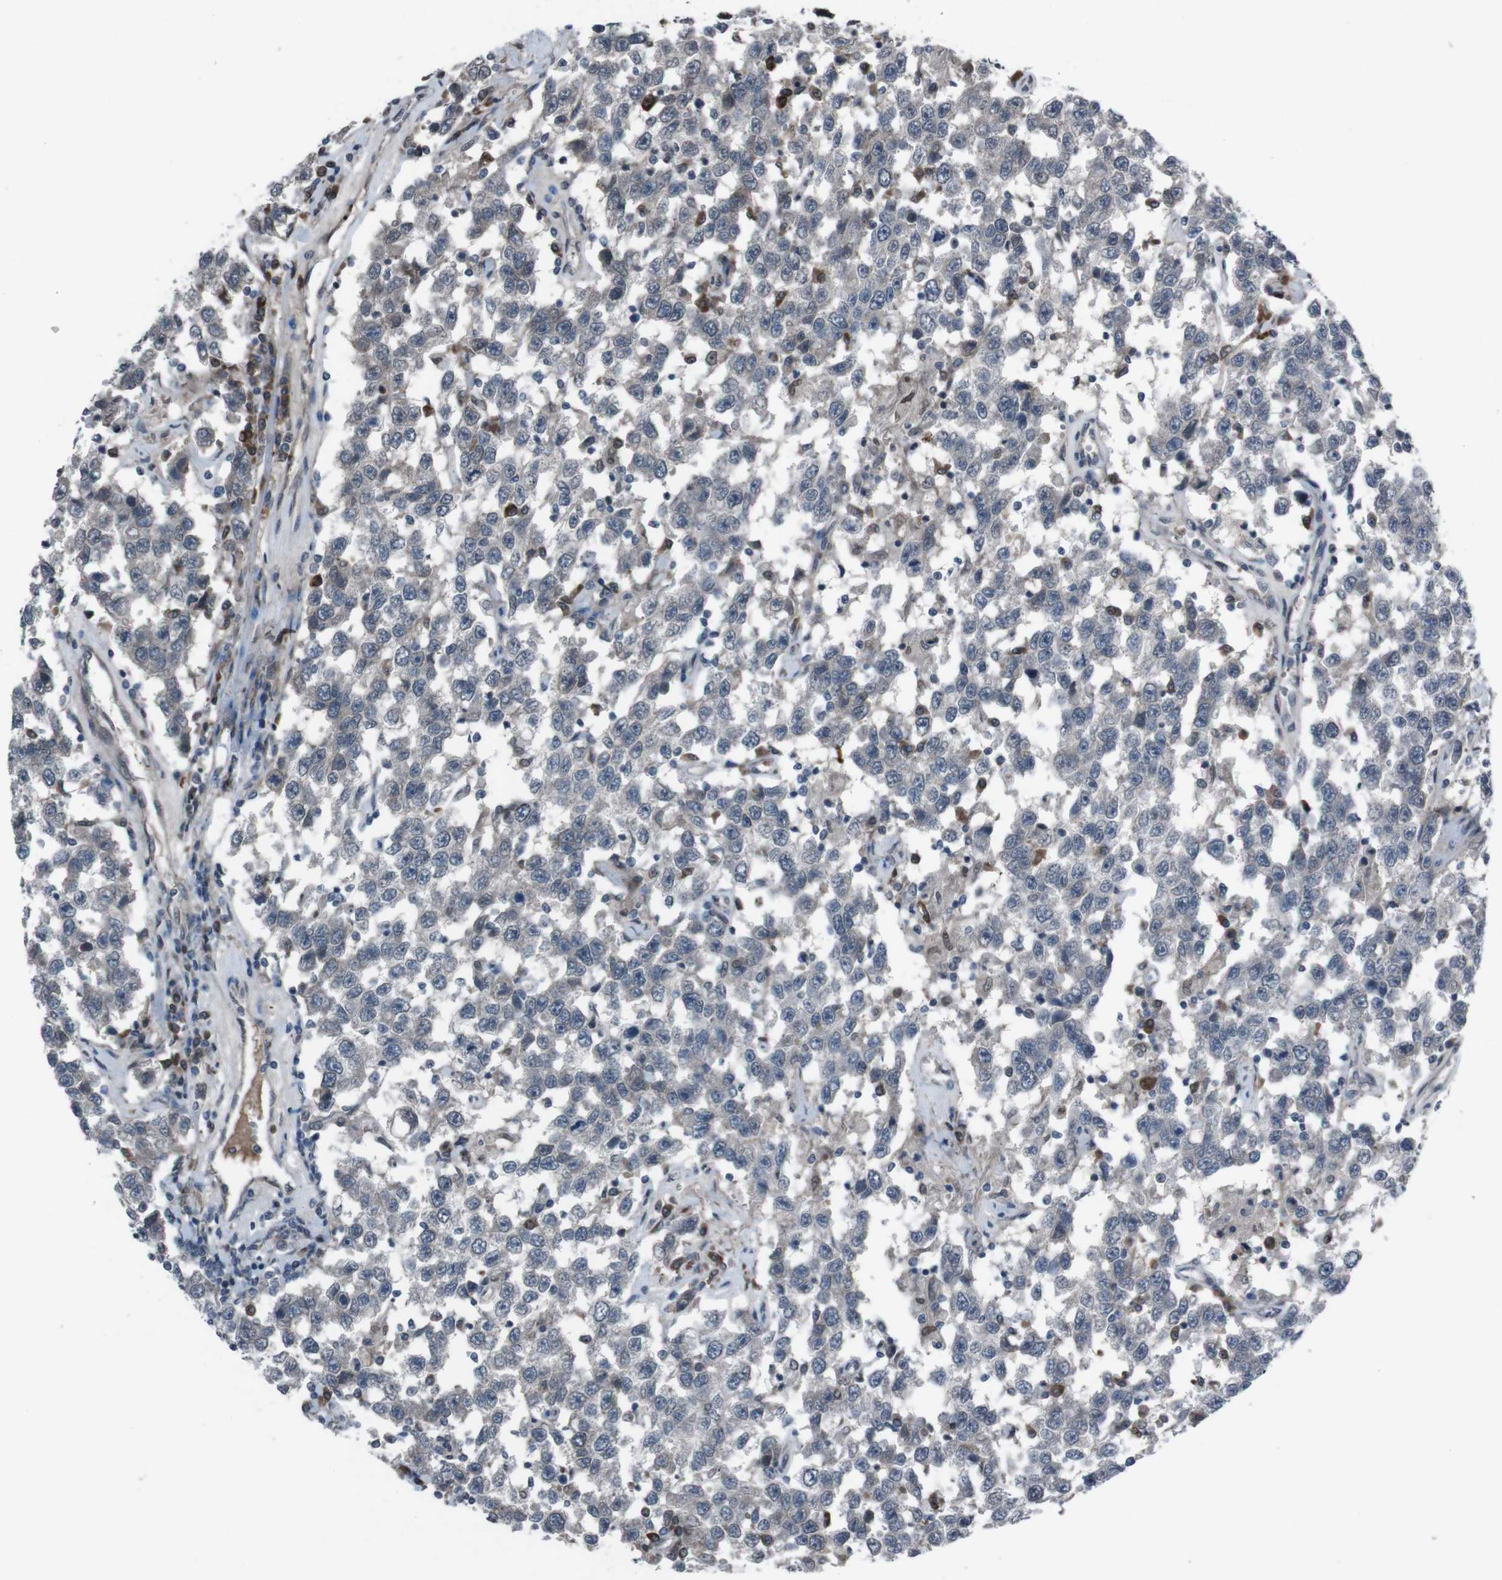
{"staining": {"intensity": "negative", "quantity": "none", "location": "none"}, "tissue": "testis cancer", "cell_type": "Tumor cells", "image_type": "cancer", "snomed": [{"axis": "morphology", "description": "Seminoma, NOS"}, {"axis": "topography", "description": "Testis"}], "caption": "Tumor cells show no significant protein staining in seminoma (testis). Brightfield microscopy of immunohistochemistry stained with DAB (3,3'-diaminobenzidine) (brown) and hematoxylin (blue), captured at high magnification.", "gene": "SS18L1", "patient": {"sex": "male", "age": 41}}